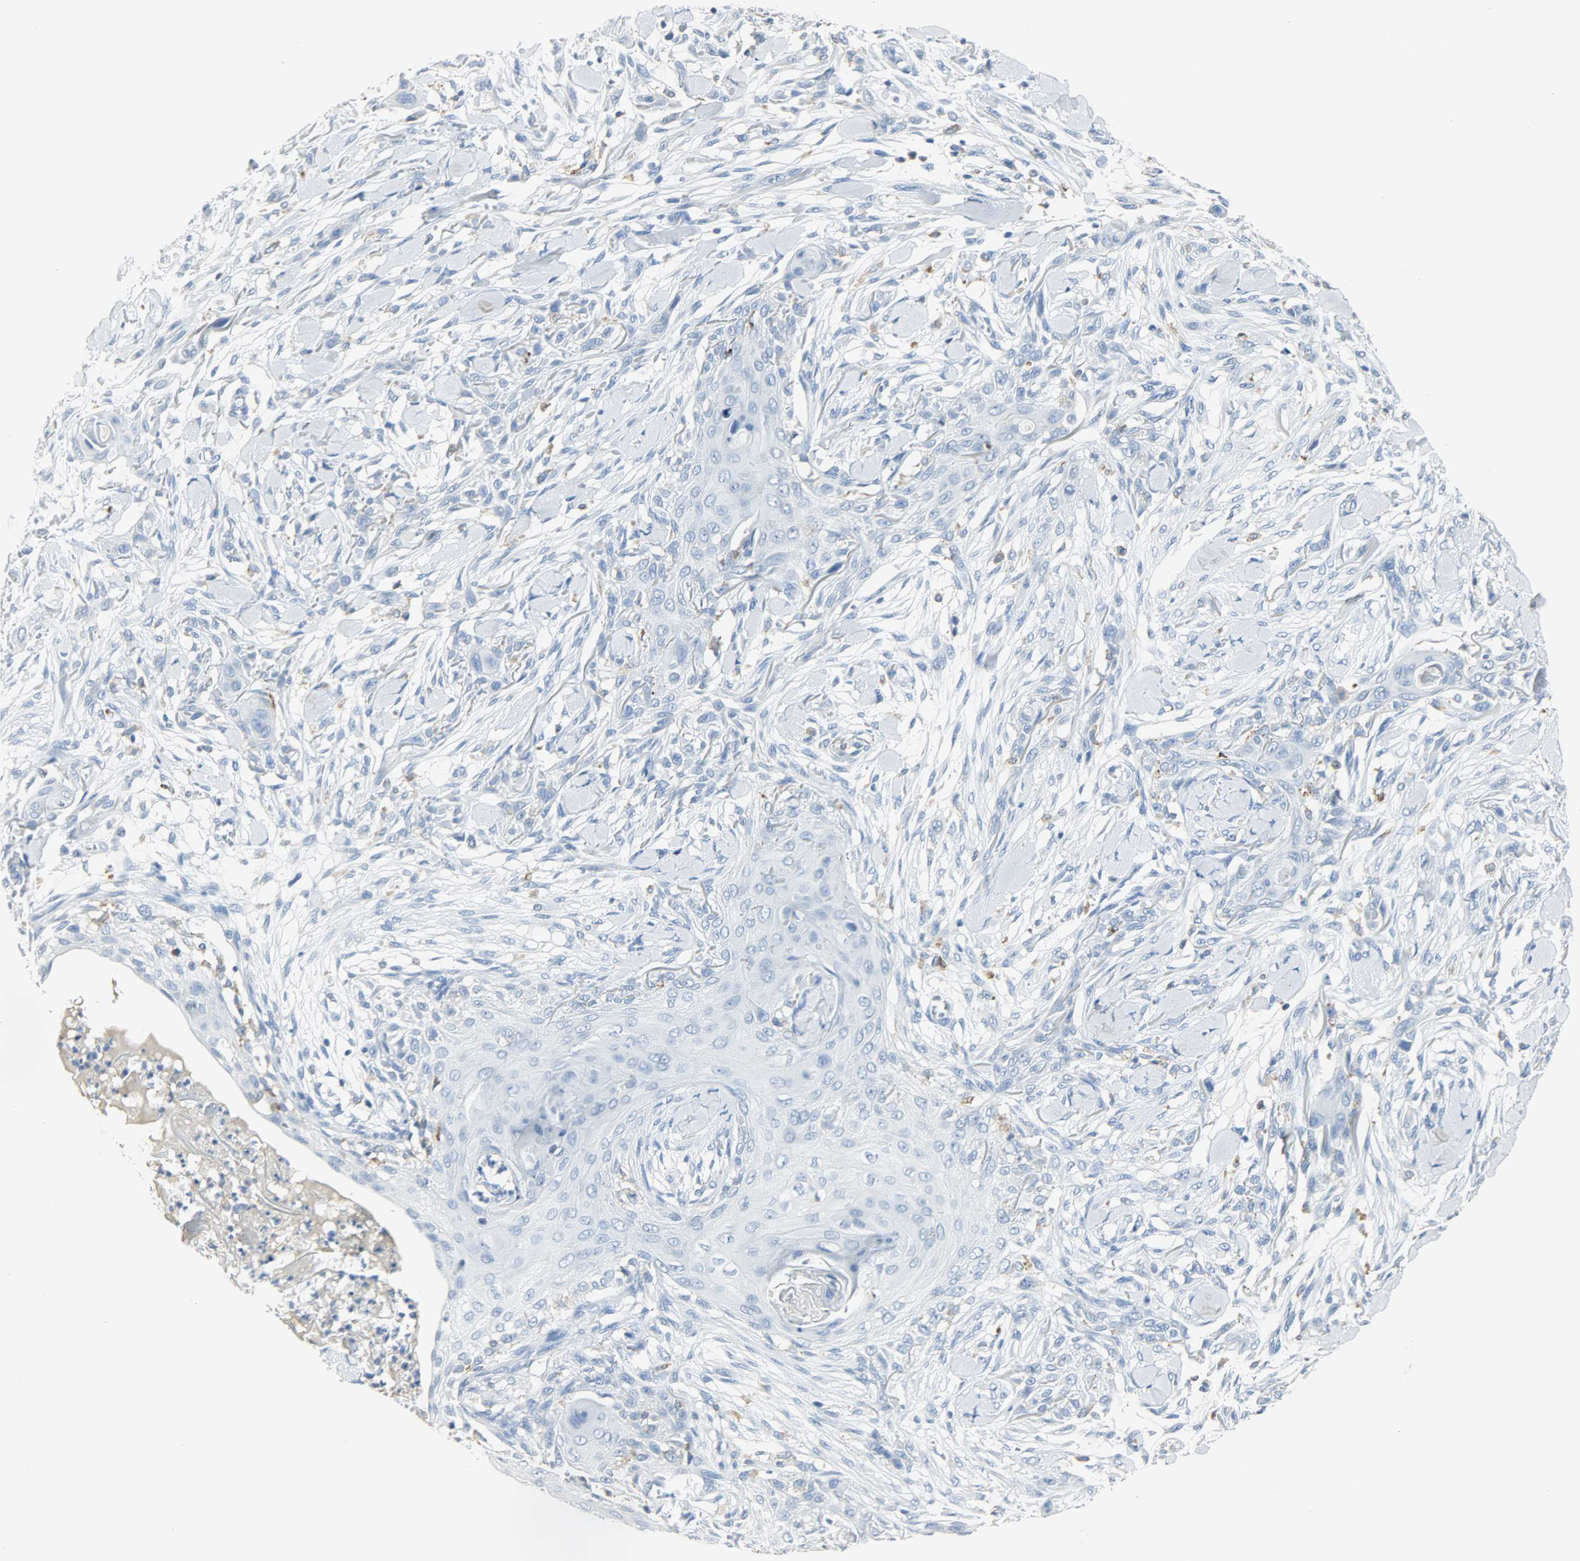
{"staining": {"intensity": "negative", "quantity": "none", "location": "none"}, "tissue": "skin cancer", "cell_type": "Tumor cells", "image_type": "cancer", "snomed": [{"axis": "morphology", "description": "Squamous cell carcinoma, NOS"}, {"axis": "topography", "description": "Skin"}], "caption": "A high-resolution image shows IHC staining of skin squamous cell carcinoma, which demonstrates no significant positivity in tumor cells. Nuclei are stained in blue.", "gene": "PTPN6", "patient": {"sex": "female", "age": 59}}